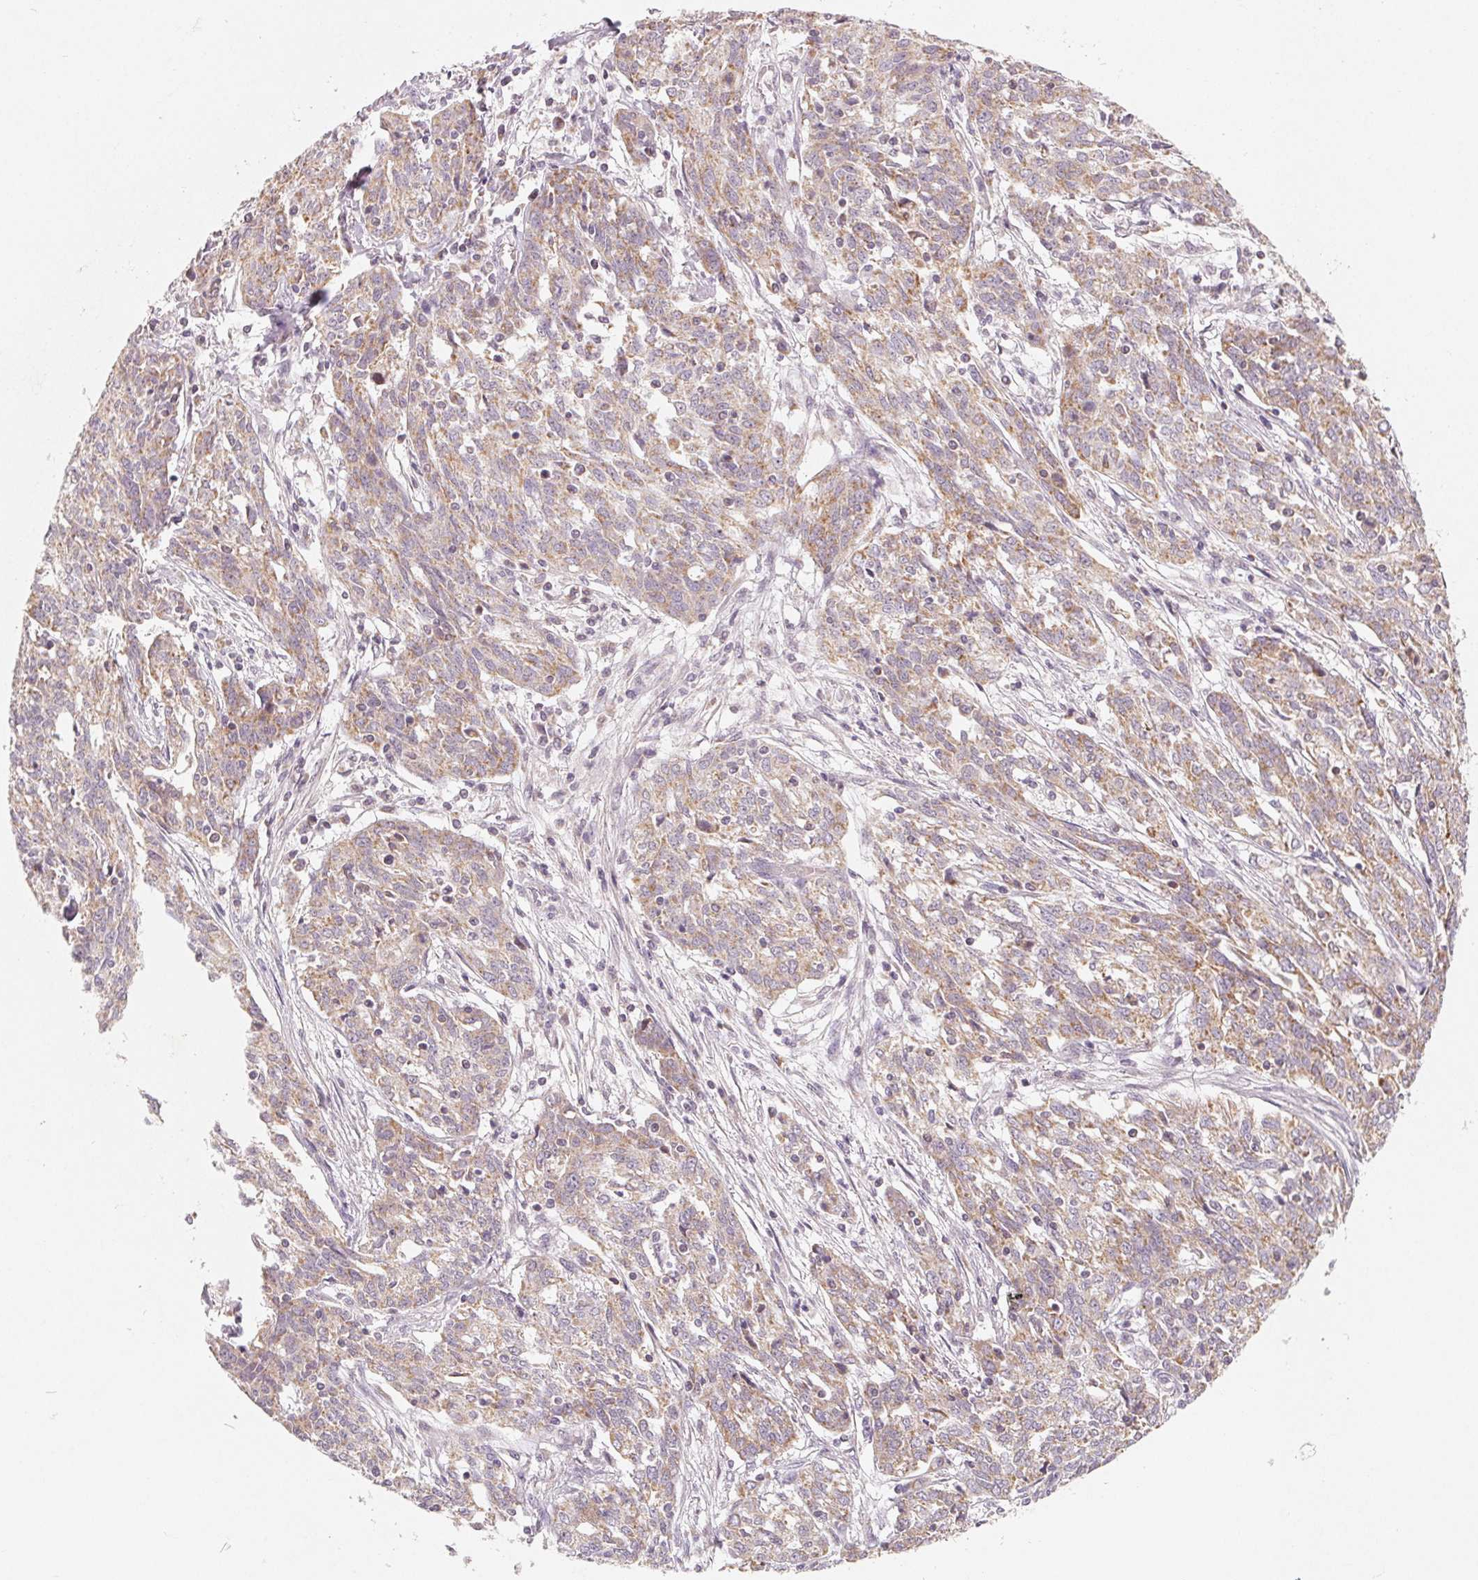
{"staining": {"intensity": "weak", "quantity": "25%-75%", "location": "cytoplasmic/membranous"}, "tissue": "ovarian cancer", "cell_type": "Tumor cells", "image_type": "cancer", "snomed": [{"axis": "morphology", "description": "Cystadenocarcinoma, serous, NOS"}, {"axis": "topography", "description": "Ovary"}], "caption": "Approximately 25%-75% of tumor cells in human ovarian serous cystadenocarcinoma display weak cytoplasmic/membranous protein expression as visualized by brown immunohistochemical staining.", "gene": "GHITM", "patient": {"sex": "female", "age": 67}}